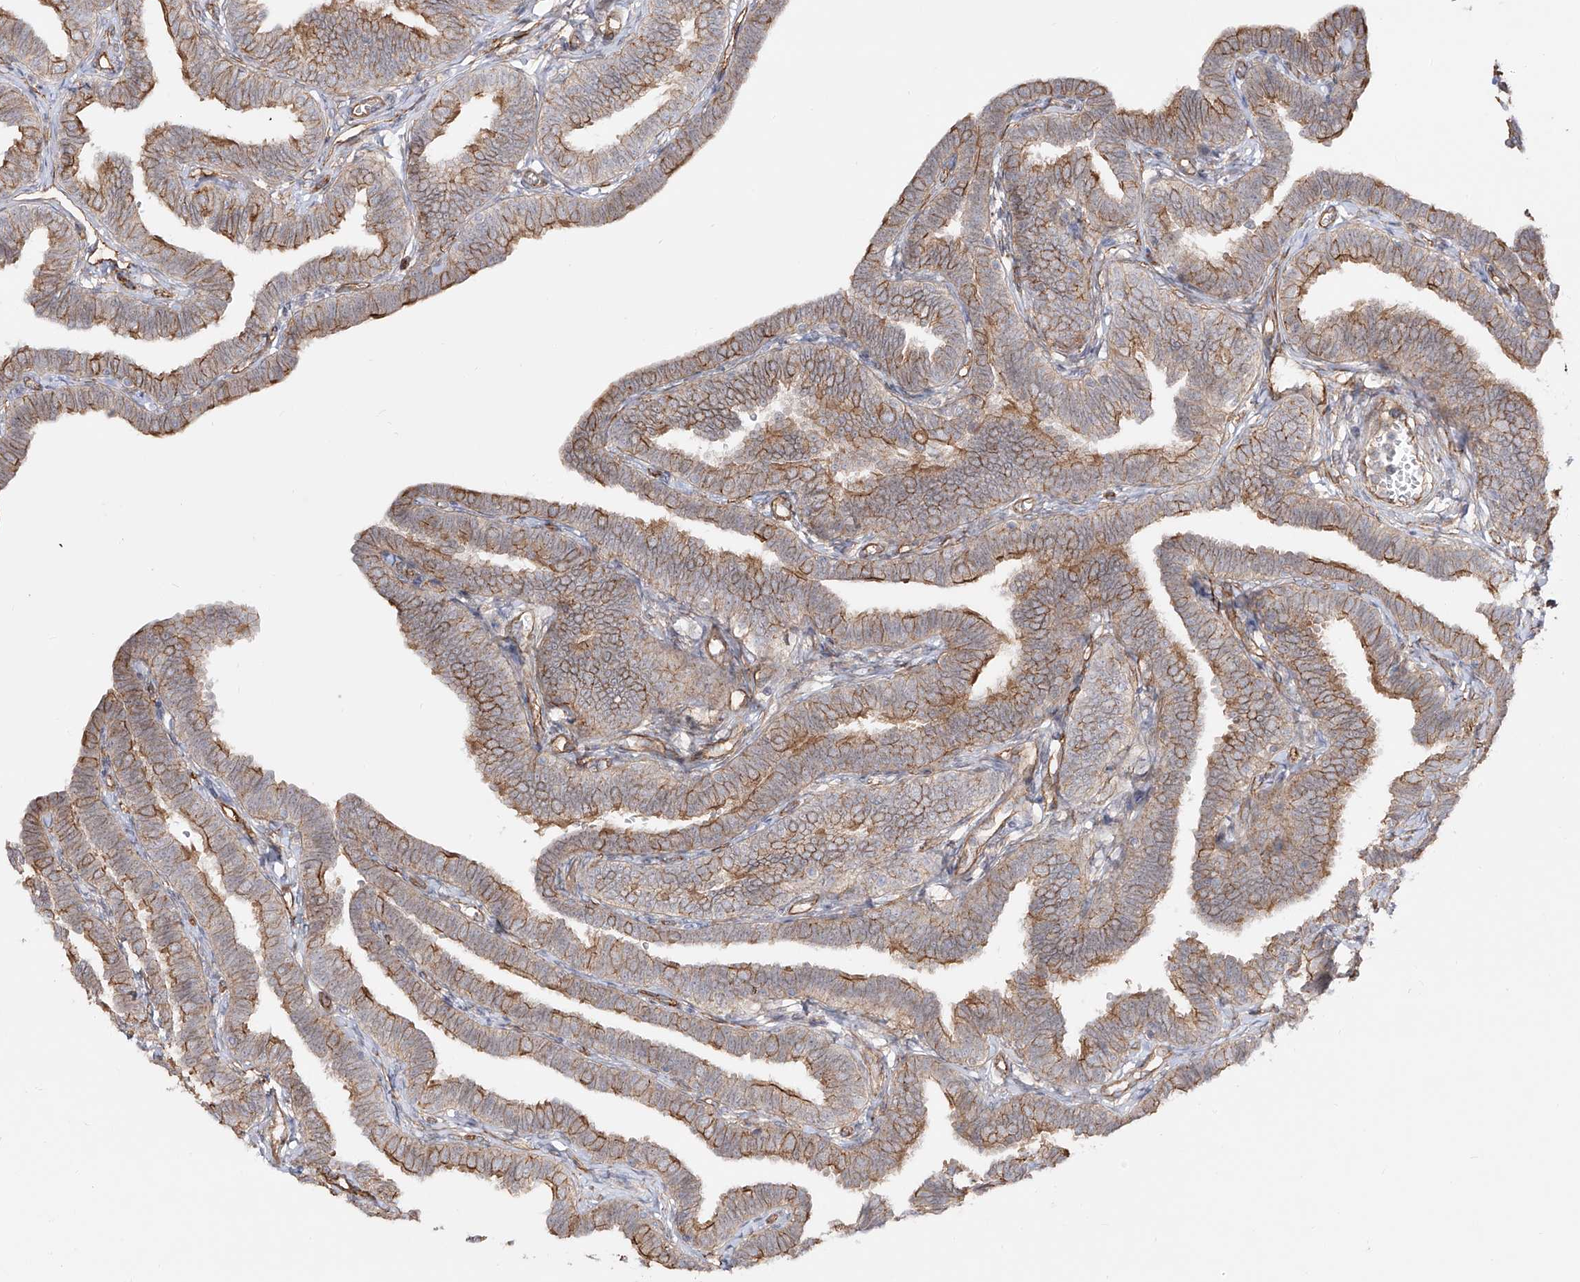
{"staining": {"intensity": "moderate", "quantity": "25%-75%", "location": "cytoplasmic/membranous"}, "tissue": "fallopian tube", "cell_type": "Glandular cells", "image_type": "normal", "snomed": [{"axis": "morphology", "description": "Normal tissue, NOS"}, {"axis": "topography", "description": "Fallopian tube"}, {"axis": "topography", "description": "Ovary"}], "caption": "Approximately 25%-75% of glandular cells in normal fallopian tube demonstrate moderate cytoplasmic/membranous protein staining as visualized by brown immunohistochemical staining.", "gene": "ZNF180", "patient": {"sex": "female", "age": 23}}